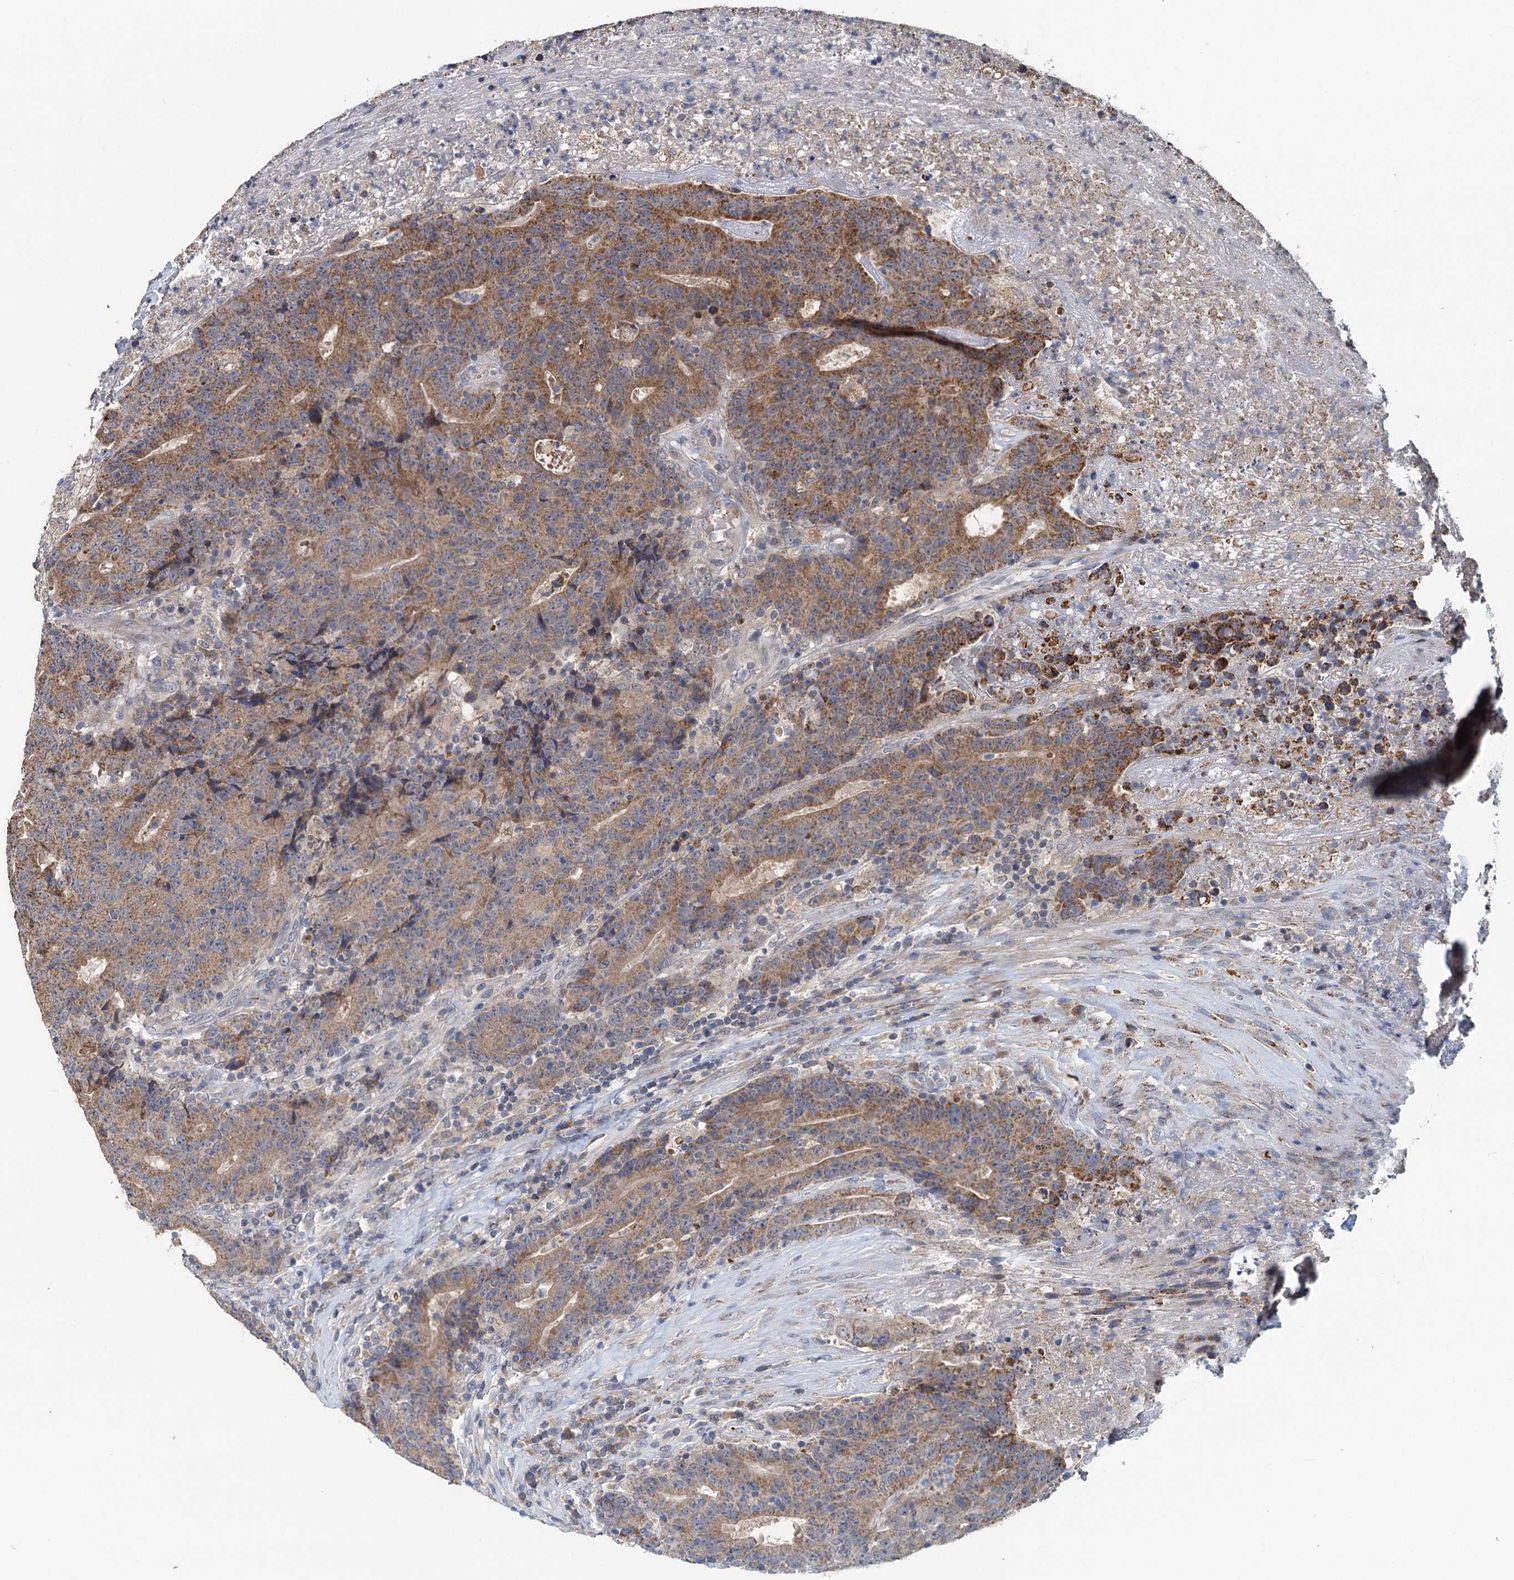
{"staining": {"intensity": "moderate", "quantity": "25%-75%", "location": "cytoplasmic/membranous"}, "tissue": "colorectal cancer", "cell_type": "Tumor cells", "image_type": "cancer", "snomed": [{"axis": "morphology", "description": "Adenocarcinoma, NOS"}, {"axis": "topography", "description": "Colon"}], "caption": "Moderate cytoplasmic/membranous protein expression is identified in about 25%-75% of tumor cells in colorectal cancer. Using DAB (3,3'-diaminobenzidine) (brown) and hematoxylin (blue) stains, captured at high magnification using brightfield microscopy.", "gene": "OTUB1", "patient": {"sex": "female", "age": 75}}